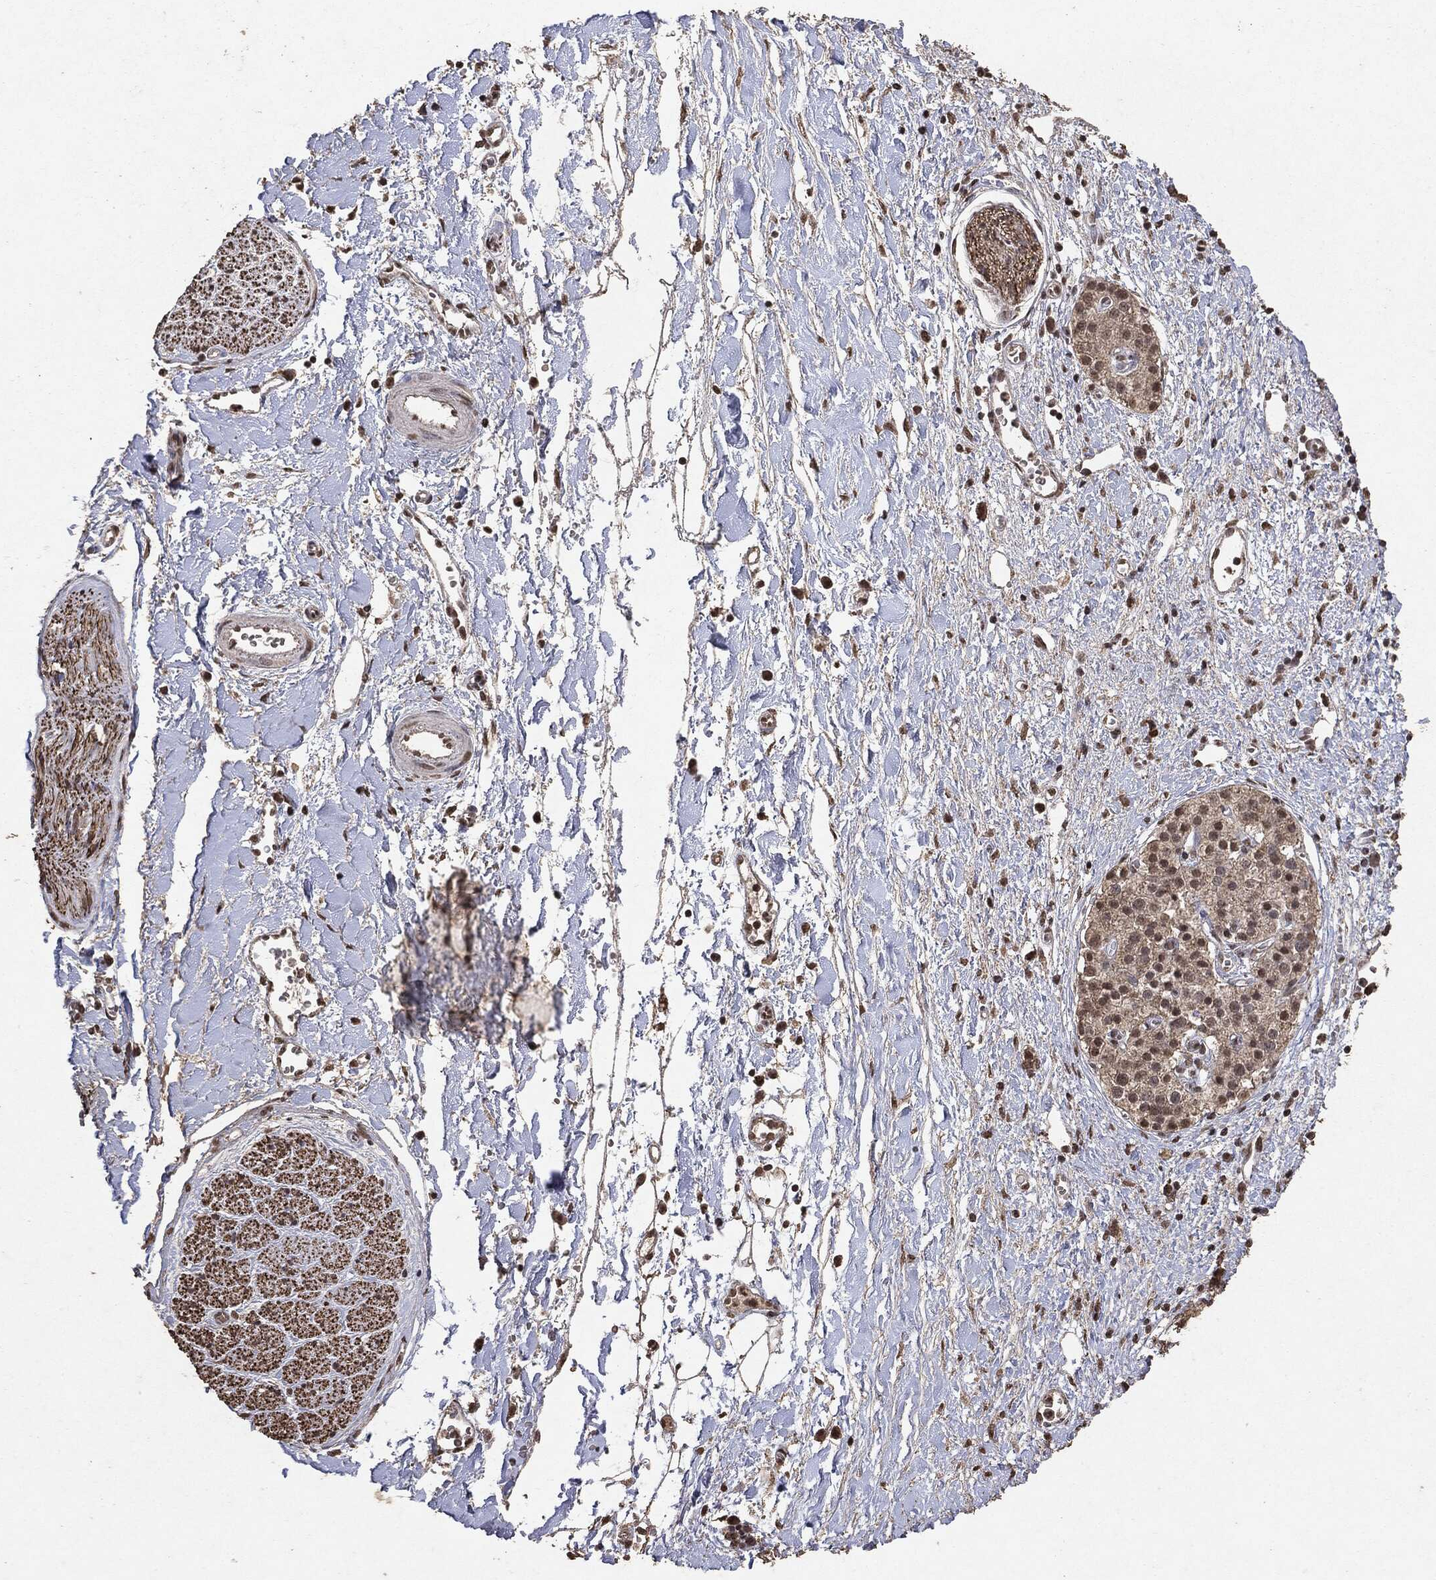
{"staining": {"intensity": "moderate", "quantity": "<25%", "location": "cytoplasmic/membranous,nuclear"}, "tissue": "soft tissue", "cell_type": "Fibroblasts", "image_type": "normal", "snomed": [{"axis": "morphology", "description": "Normal tissue, NOS"}, {"axis": "morphology", "description": "Adenocarcinoma, NOS"}, {"axis": "topography", "description": "Pancreas"}, {"axis": "topography", "description": "Peripheral nerve tissue"}], "caption": "Human soft tissue stained with a brown dye reveals moderate cytoplasmic/membranous,nuclear positive expression in about <25% of fibroblasts.", "gene": "RAD18", "patient": {"sex": "male", "age": 61}}